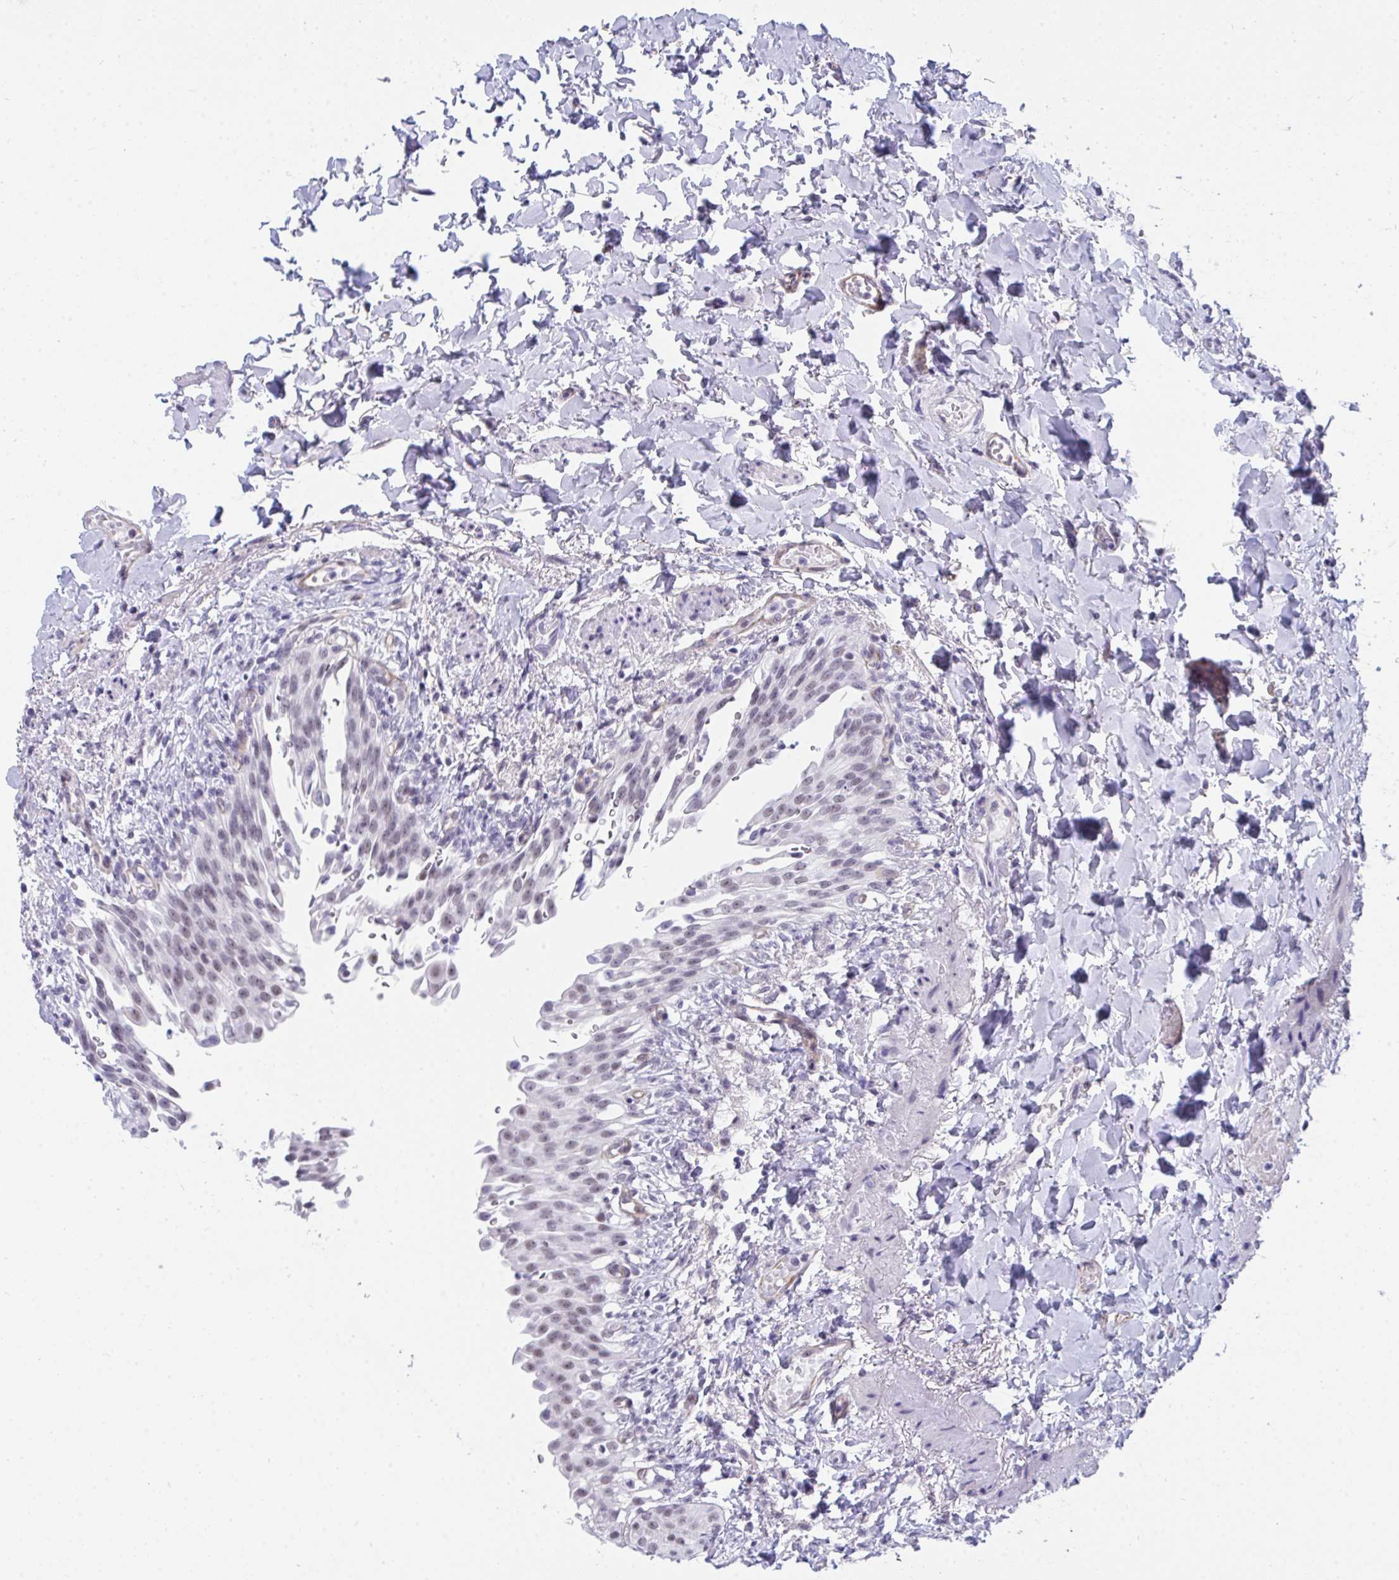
{"staining": {"intensity": "moderate", "quantity": "25%-75%", "location": "nuclear"}, "tissue": "urinary bladder", "cell_type": "Urothelial cells", "image_type": "normal", "snomed": [{"axis": "morphology", "description": "Normal tissue, NOS"}, {"axis": "topography", "description": "Urinary bladder"}, {"axis": "topography", "description": "Peripheral nerve tissue"}], "caption": "Immunohistochemistry histopathology image of normal urinary bladder: human urinary bladder stained using immunohistochemistry demonstrates medium levels of moderate protein expression localized specifically in the nuclear of urothelial cells, appearing as a nuclear brown color.", "gene": "CDK13", "patient": {"sex": "female", "age": 60}}